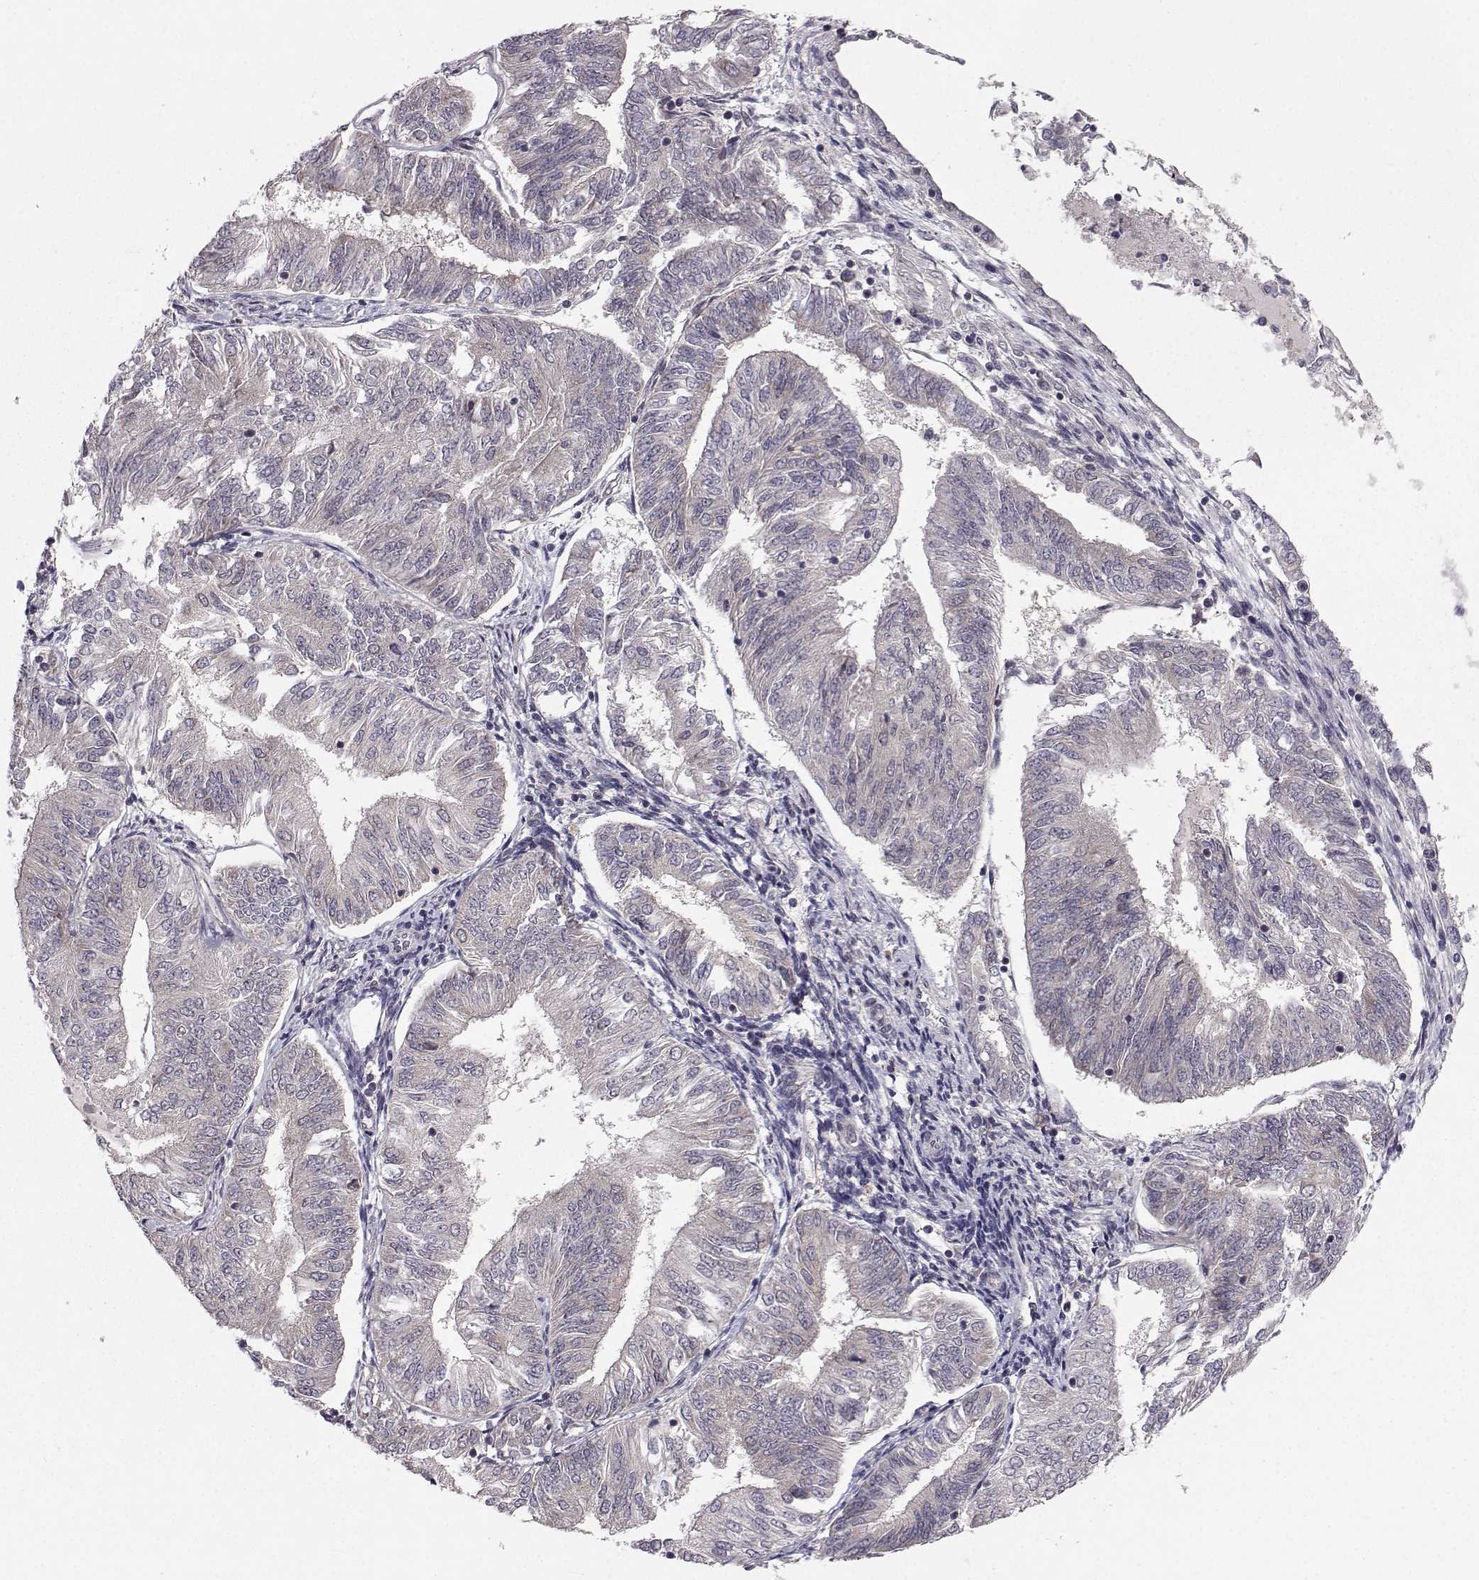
{"staining": {"intensity": "negative", "quantity": "none", "location": "none"}, "tissue": "endometrial cancer", "cell_type": "Tumor cells", "image_type": "cancer", "snomed": [{"axis": "morphology", "description": "Adenocarcinoma, NOS"}, {"axis": "topography", "description": "Endometrium"}], "caption": "IHC of endometrial cancer (adenocarcinoma) exhibits no positivity in tumor cells. Brightfield microscopy of immunohistochemistry stained with DAB (brown) and hematoxylin (blue), captured at high magnification.", "gene": "PKN2", "patient": {"sex": "female", "age": 58}}